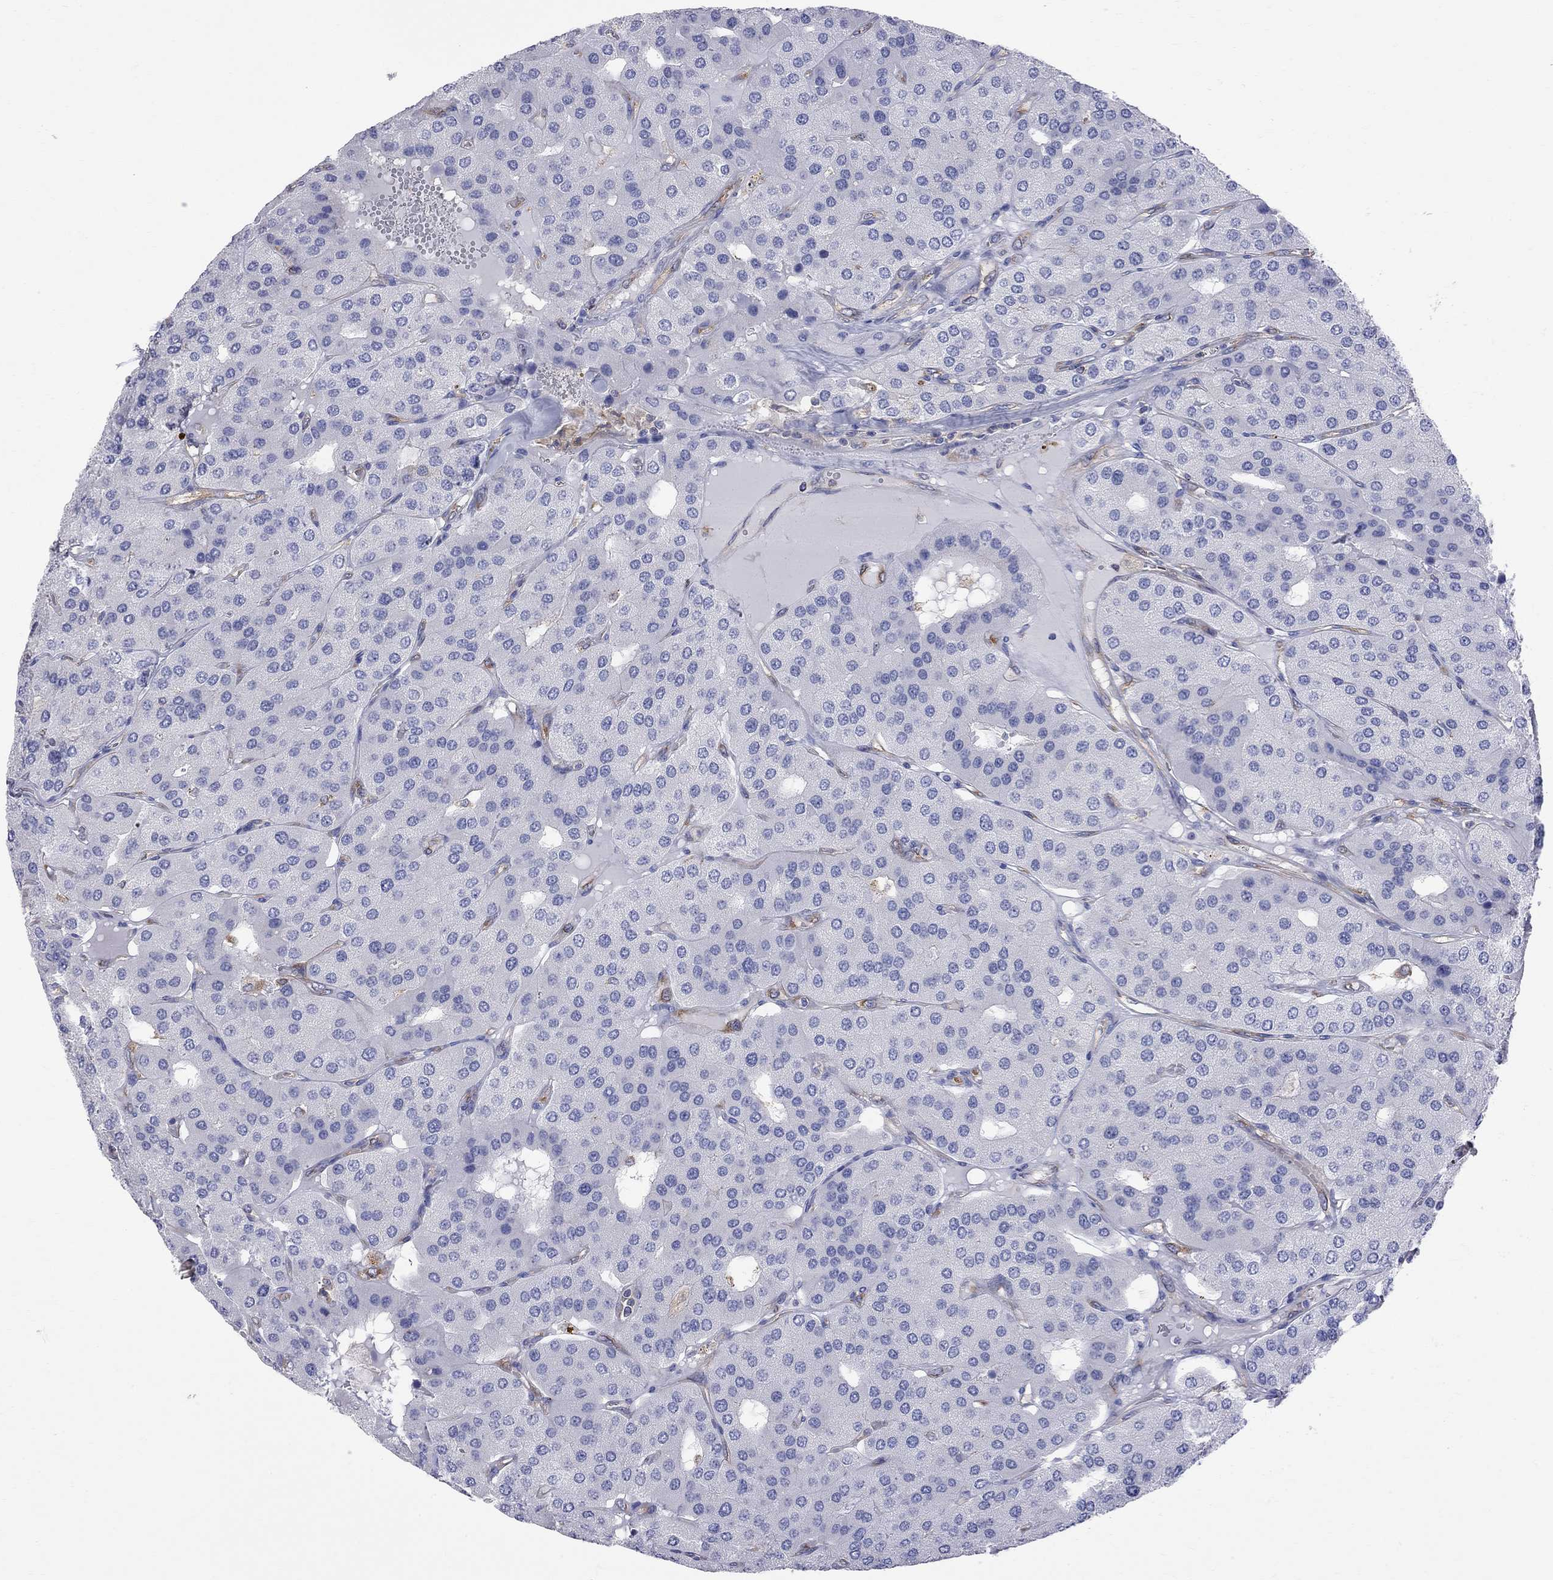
{"staining": {"intensity": "negative", "quantity": "none", "location": "none"}, "tissue": "parathyroid gland", "cell_type": "Glandular cells", "image_type": "normal", "snomed": [{"axis": "morphology", "description": "Normal tissue, NOS"}, {"axis": "morphology", "description": "Adenoma, NOS"}, {"axis": "topography", "description": "Parathyroid gland"}], "caption": "High power microscopy image of an immunohistochemistry (IHC) photomicrograph of normal parathyroid gland, revealing no significant positivity in glandular cells.", "gene": "ABI3", "patient": {"sex": "female", "age": 86}}